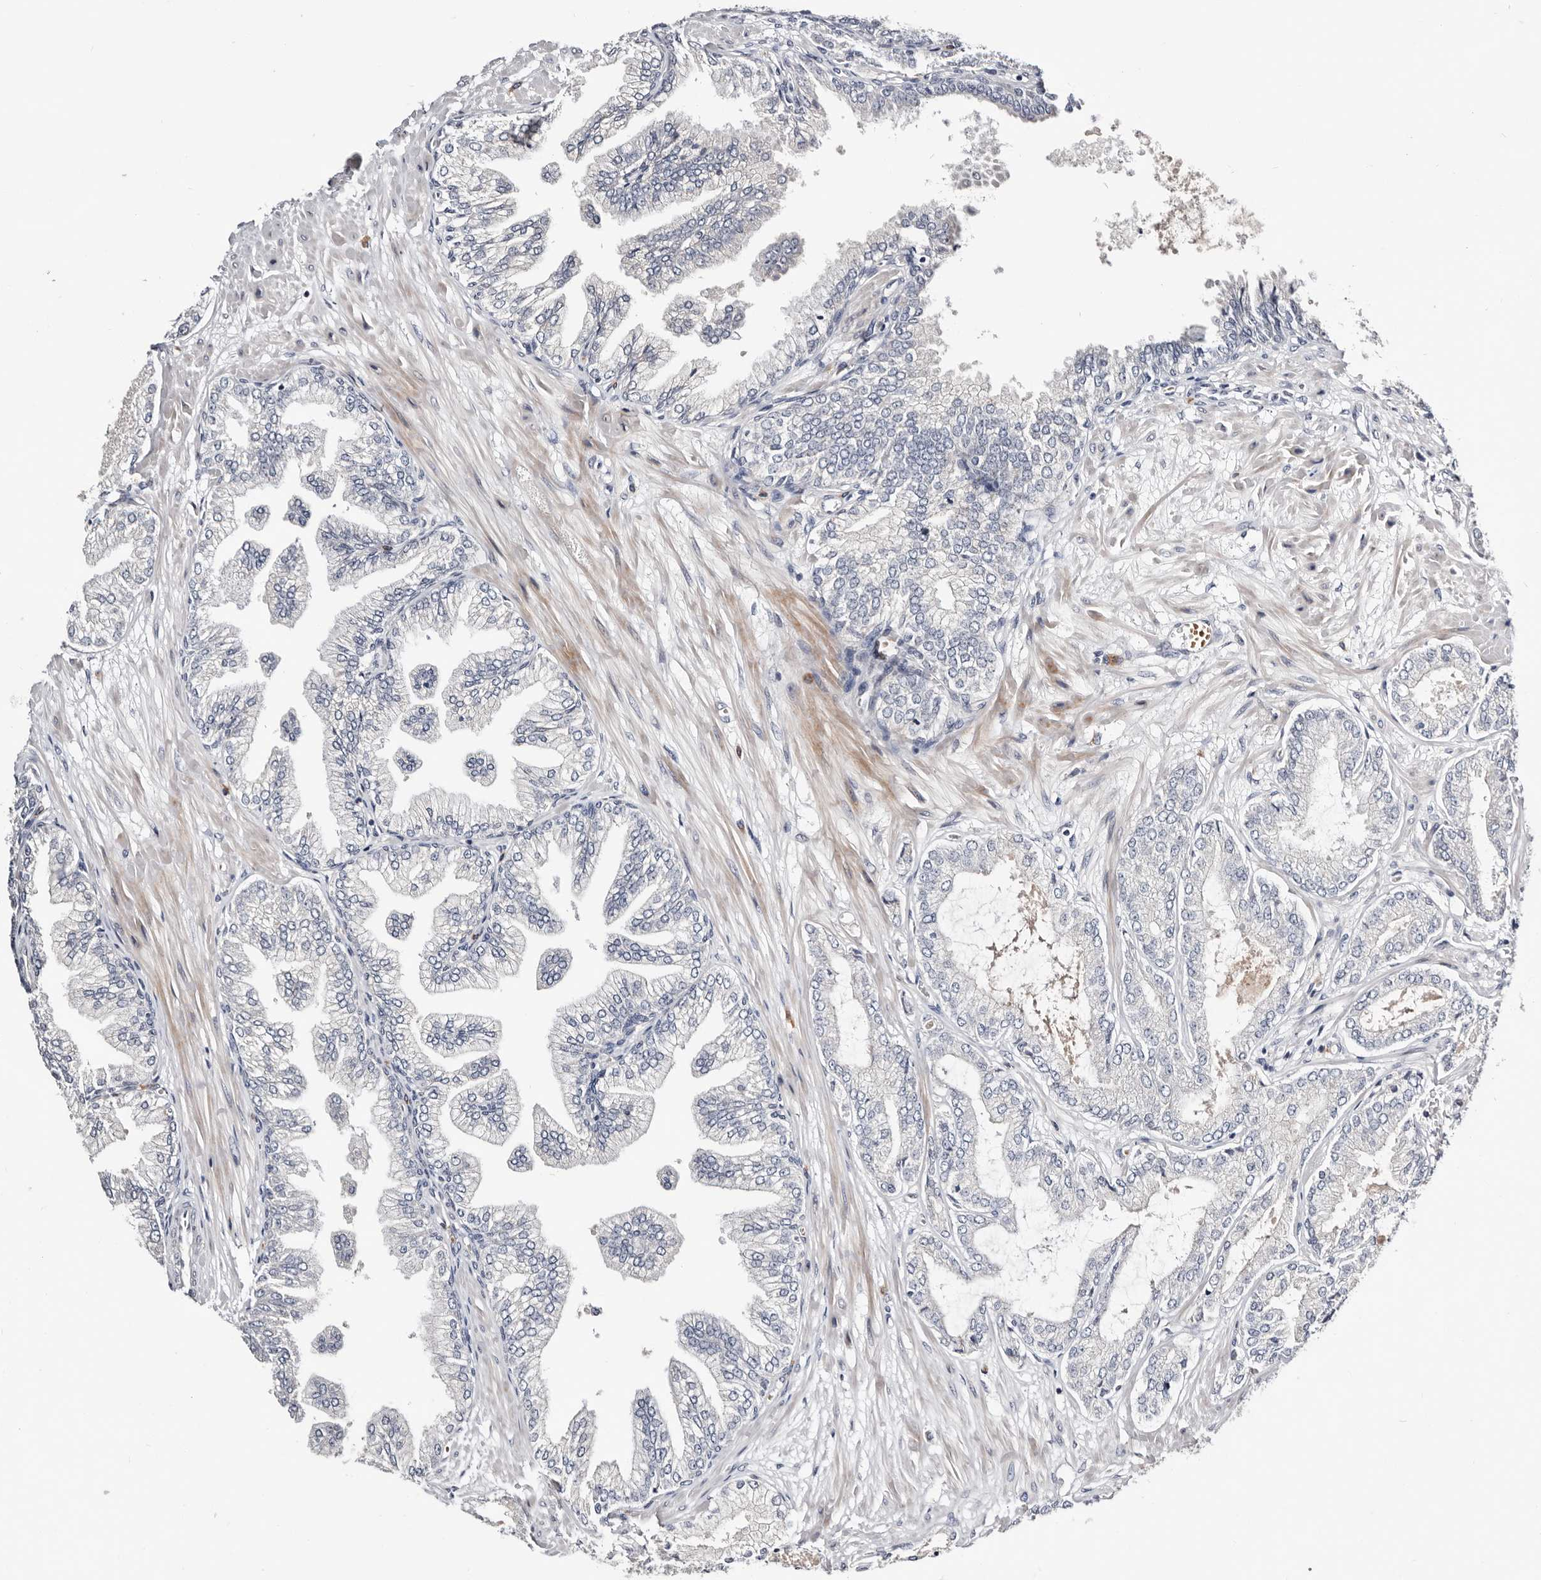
{"staining": {"intensity": "negative", "quantity": "none", "location": "none"}, "tissue": "prostate cancer", "cell_type": "Tumor cells", "image_type": "cancer", "snomed": [{"axis": "morphology", "description": "Adenocarcinoma, Low grade"}, {"axis": "topography", "description": "Prostate"}], "caption": "Immunohistochemical staining of prostate low-grade adenocarcinoma shows no significant expression in tumor cells.", "gene": "USH1C", "patient": {"sex": "male", "age": 63}}